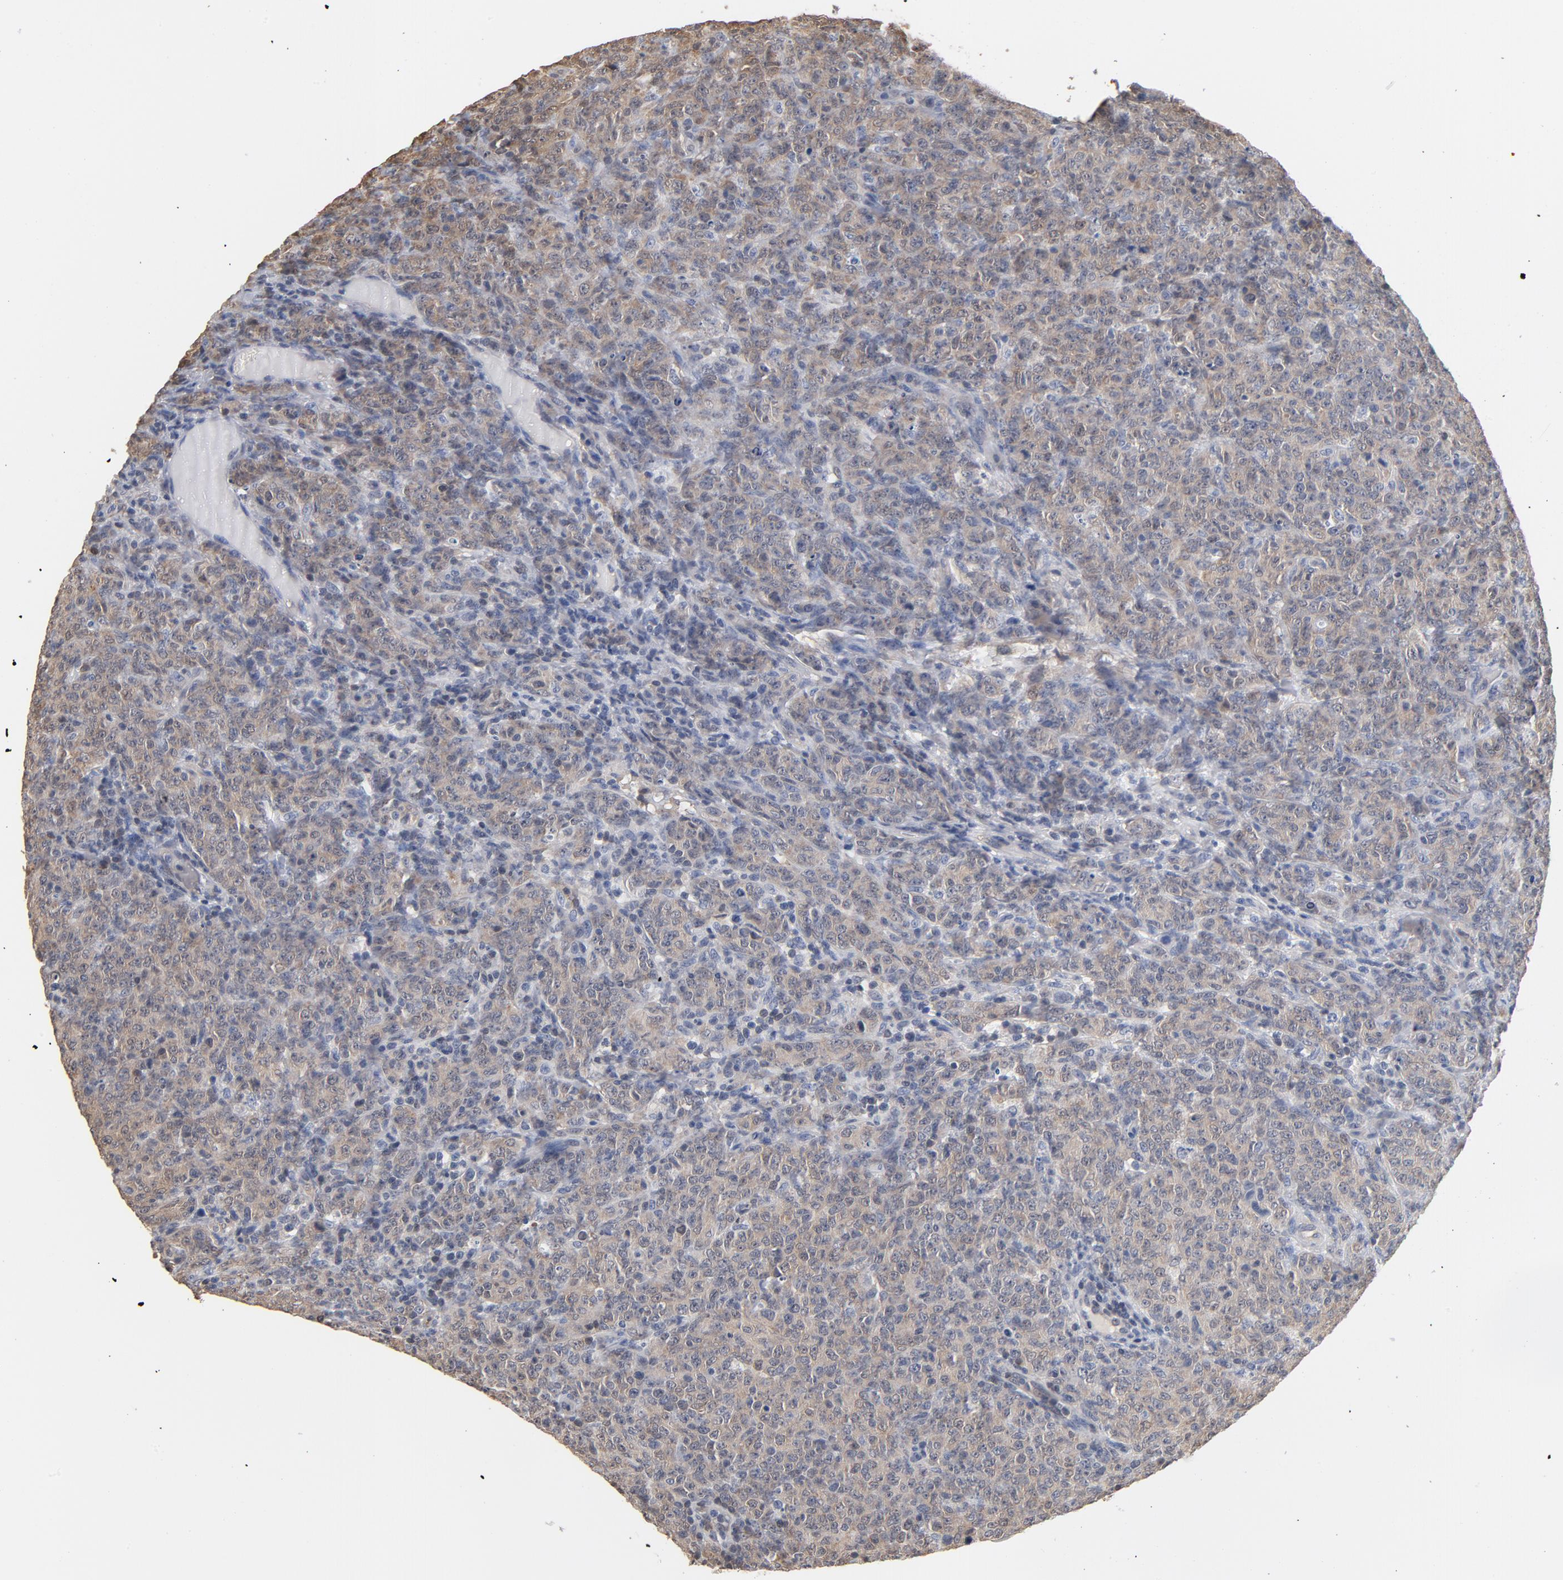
{"staining": {"intensity": "weak", "quantity": "25%-75%", "location": "cytoplasmic/membranous"}, "tissue": "lymphoma", "cell_type": "Tumor cells", "image_type": "cancer", "snomed": [{"axis": "morphology", "description": "Malignant lymphoma, non-Hodgkin's type, High grade"}, {"axis": "topography", "description": "Tonsil"}], "caption": "Tumor cells reveal low levels of weak cytoplasmic/membranous positivity in about 25%-75% of cells in human lymphoma.", "gene": "MIF", "patient": {"sex": "female", "age": 36}}